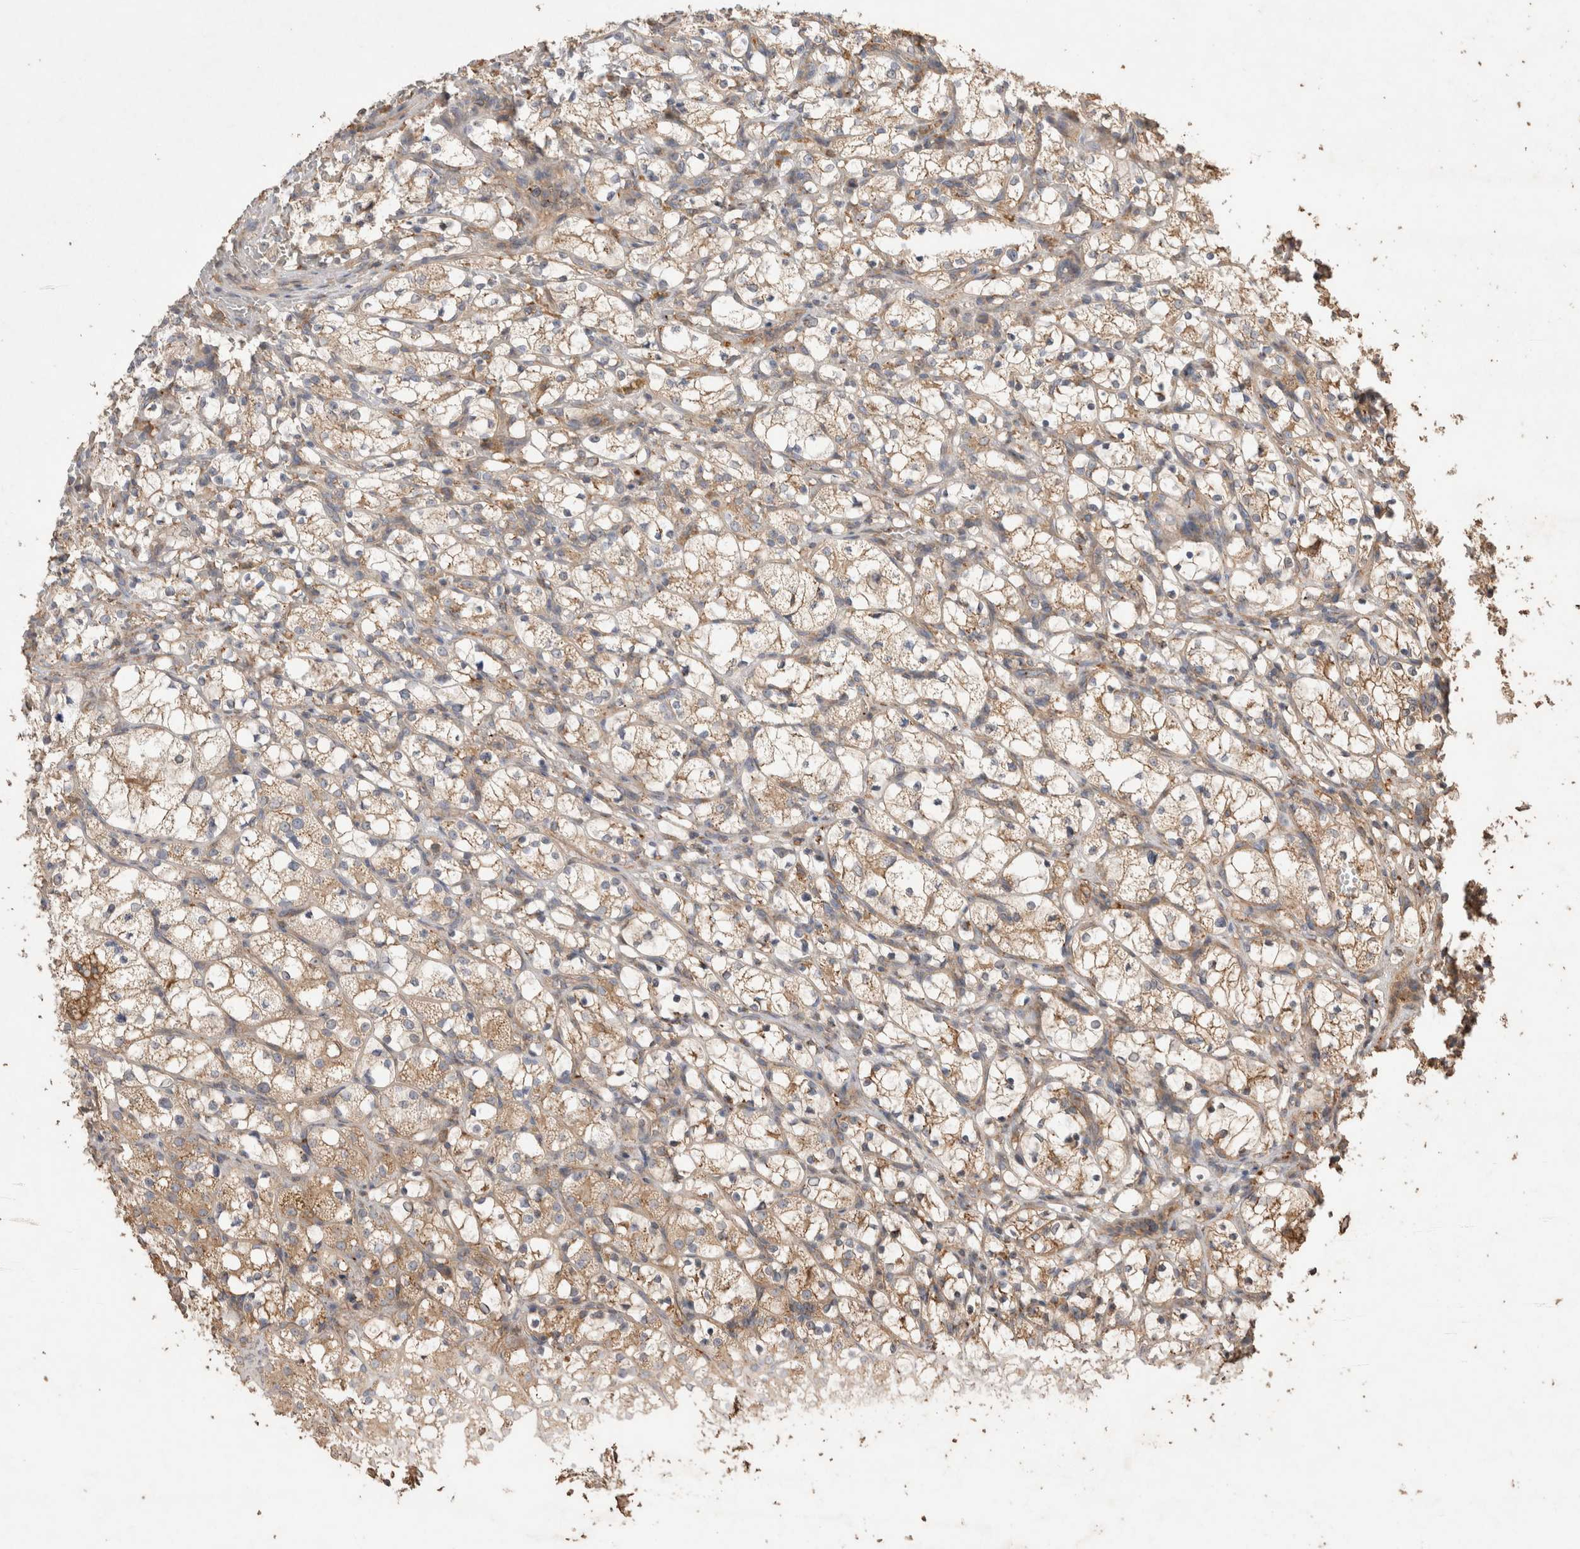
{"staining": {"intensity": "weak", "quantity": "25%-75%", "location": "cytoplasmic/membranous"}, "tissue": "renal cancer", "cell_type": "Tumor cells", "image_type": "cancer", "snomed": [{"axis": "morphology", "description": "Adenocarcinoma, NOS"}, {"axis": "topography", "description": "Kidney"}], "caption": "The immunohistochemical stain labels weak cytoplasmic/membranous staining in tumor cells of adenocarcinoma (renal) tissue.", "gene": "SNX31", "patient": {"sex": "female", "age": 69}}